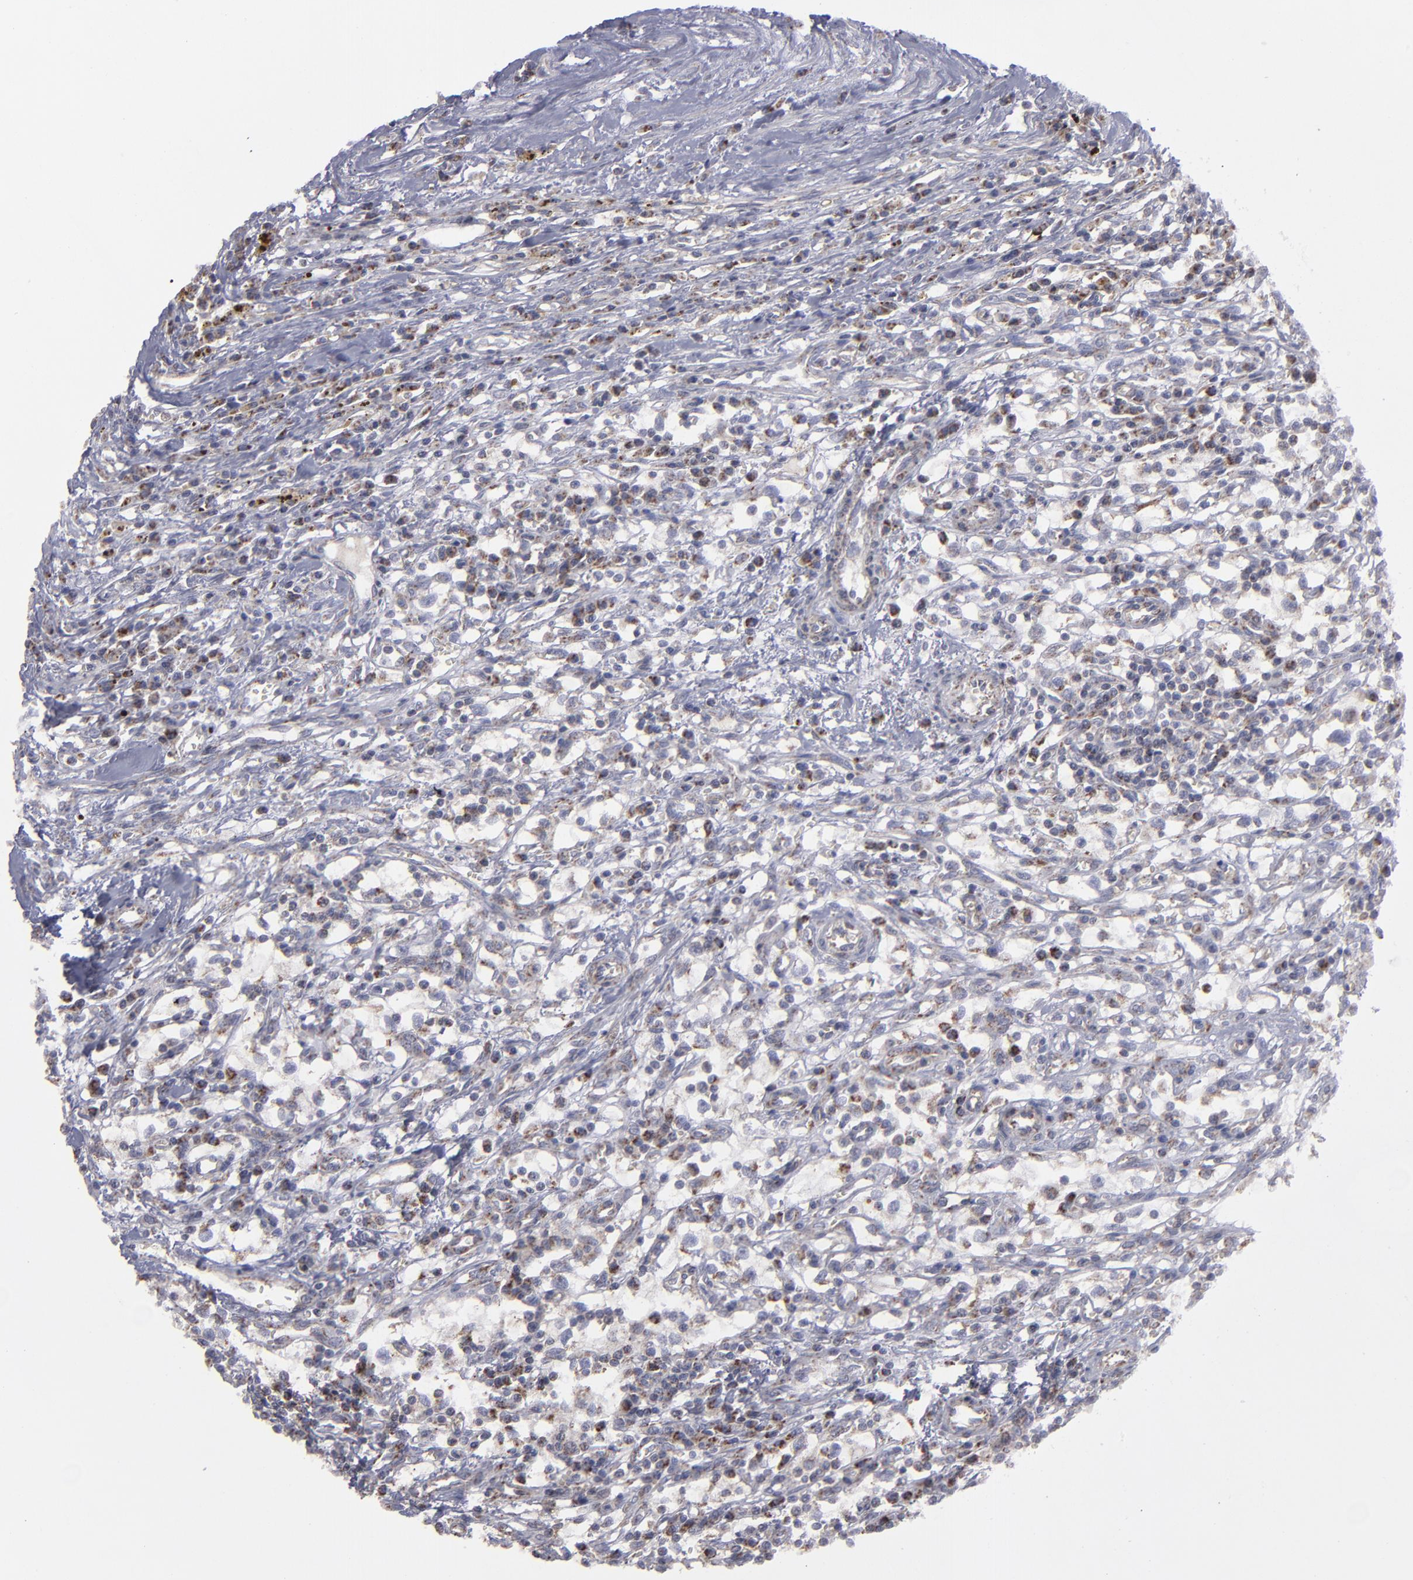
{"staining": {"intensity": "strong", "quantity": "25%-75%", "location": "cytoplasmic/membranous"}, "tissue": "renal cancer", "cell_type": "Tumor cells", "image_type": "cancer", "snomed": [{"axis": "morphology", "description": "Adenocarcinoma, NOS"}, {"axis": "topography", "description": "Kidney"}], "caption": "Adenocarcinoma (renal) stained with DAB IHC exhibits high levels of strong cytoplasmic/membranous expression in approximately 25%-75% of tumor cells.", "gene": "MYOM2", "patient": {"sex": "male", "age": 82}}